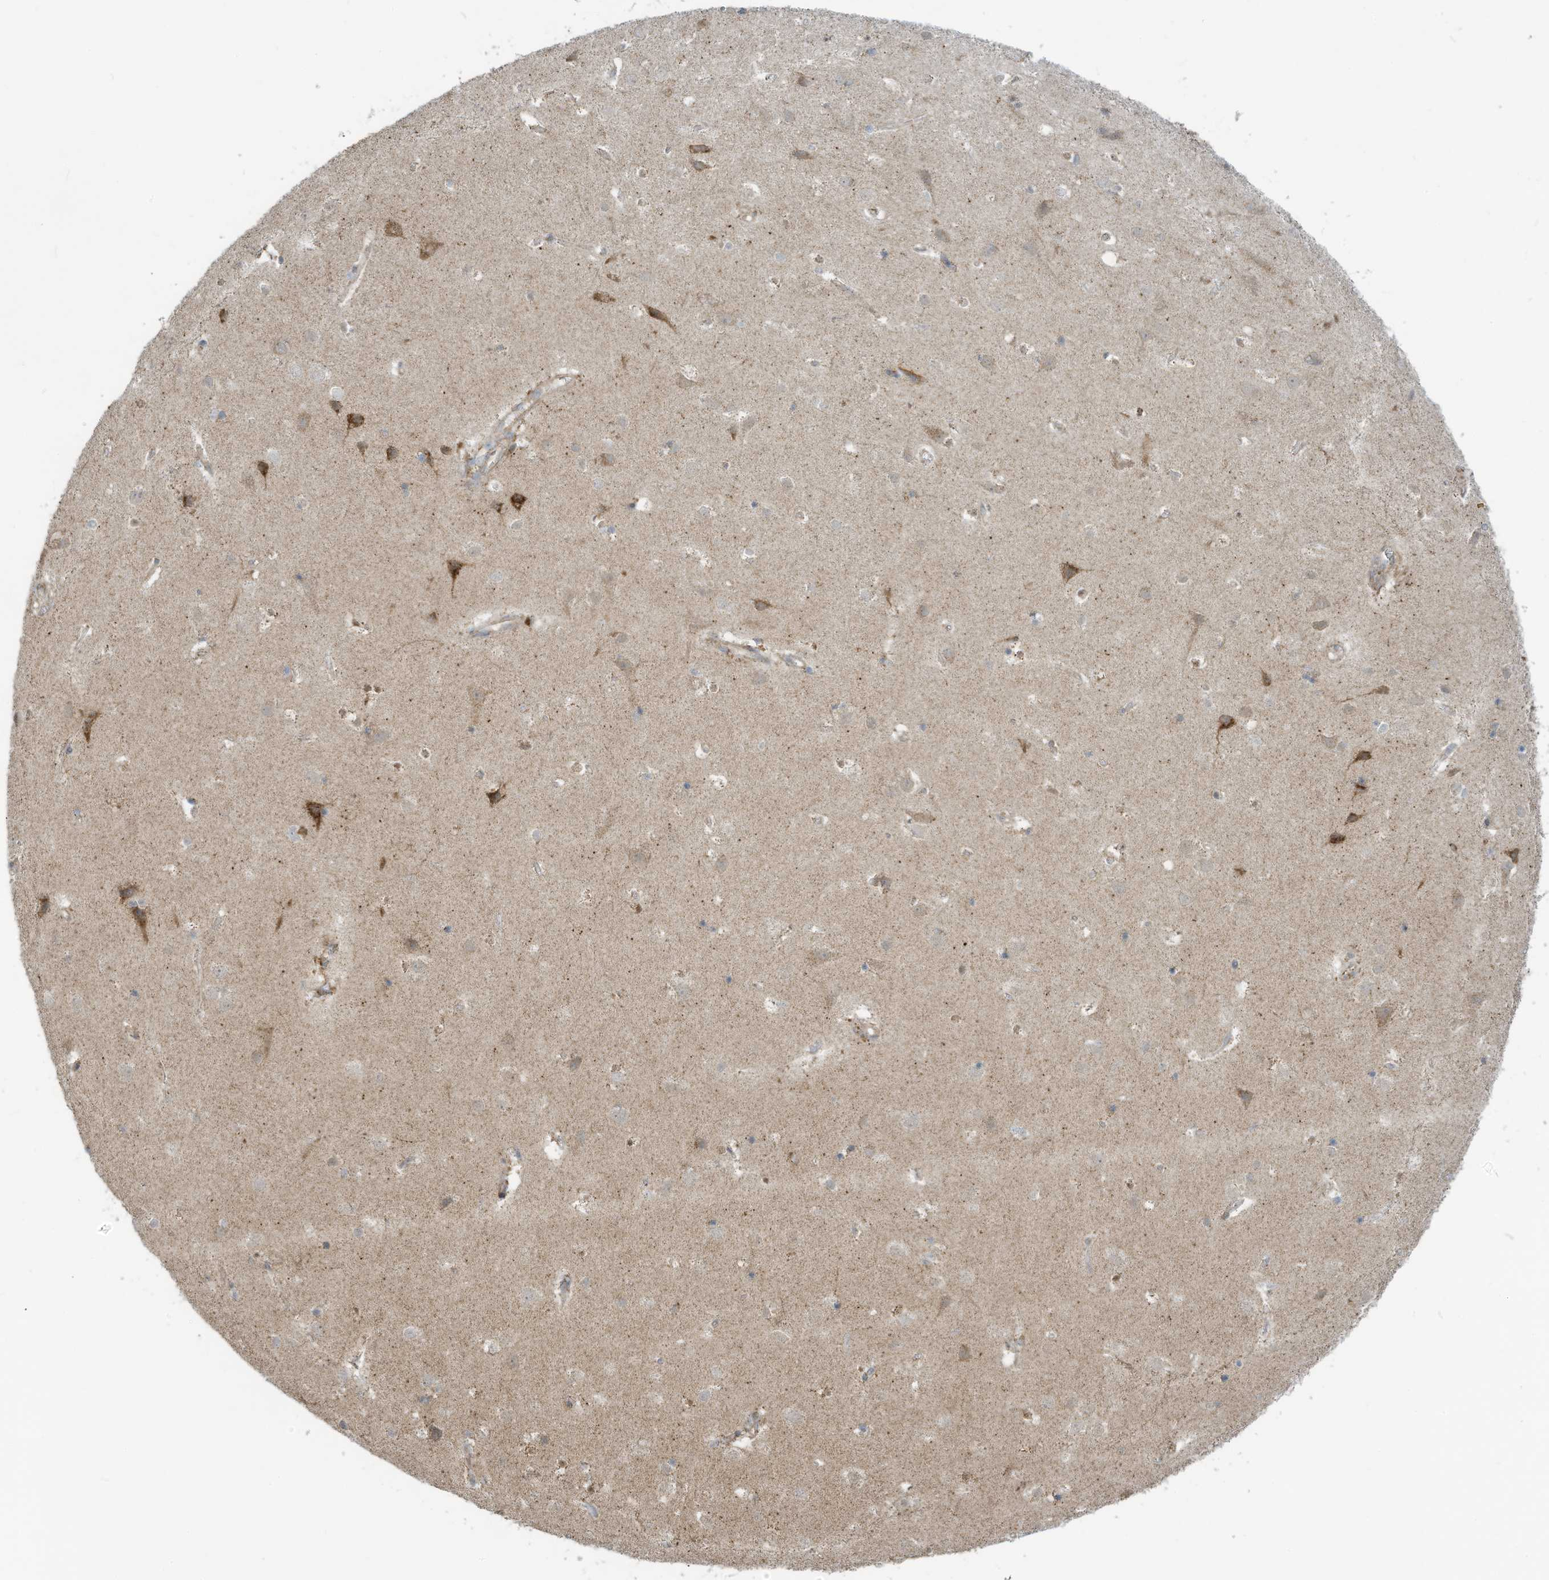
{"staining": {"intensity": "weak", "quantity": "25%-75%", "location": "cytoplasmic/membranous"}, "tissue": "cerebral cortex", "cell_type": "Endothelial cells", "image_type": "normal", "snomed": [{"axis": "morphology", "description": "Normal tissue, NOS"}, {"axis": "topography", "description": "Cerebral cortex"}], "caption": "Cerebral cortex stained for a protein (brown) demonstrates weak cytoplasmic/membranous positive staining in about 25%-75% of endothelial cells.", "gene": "METTL6", "patient": {"sex": "male", "age": 54}}